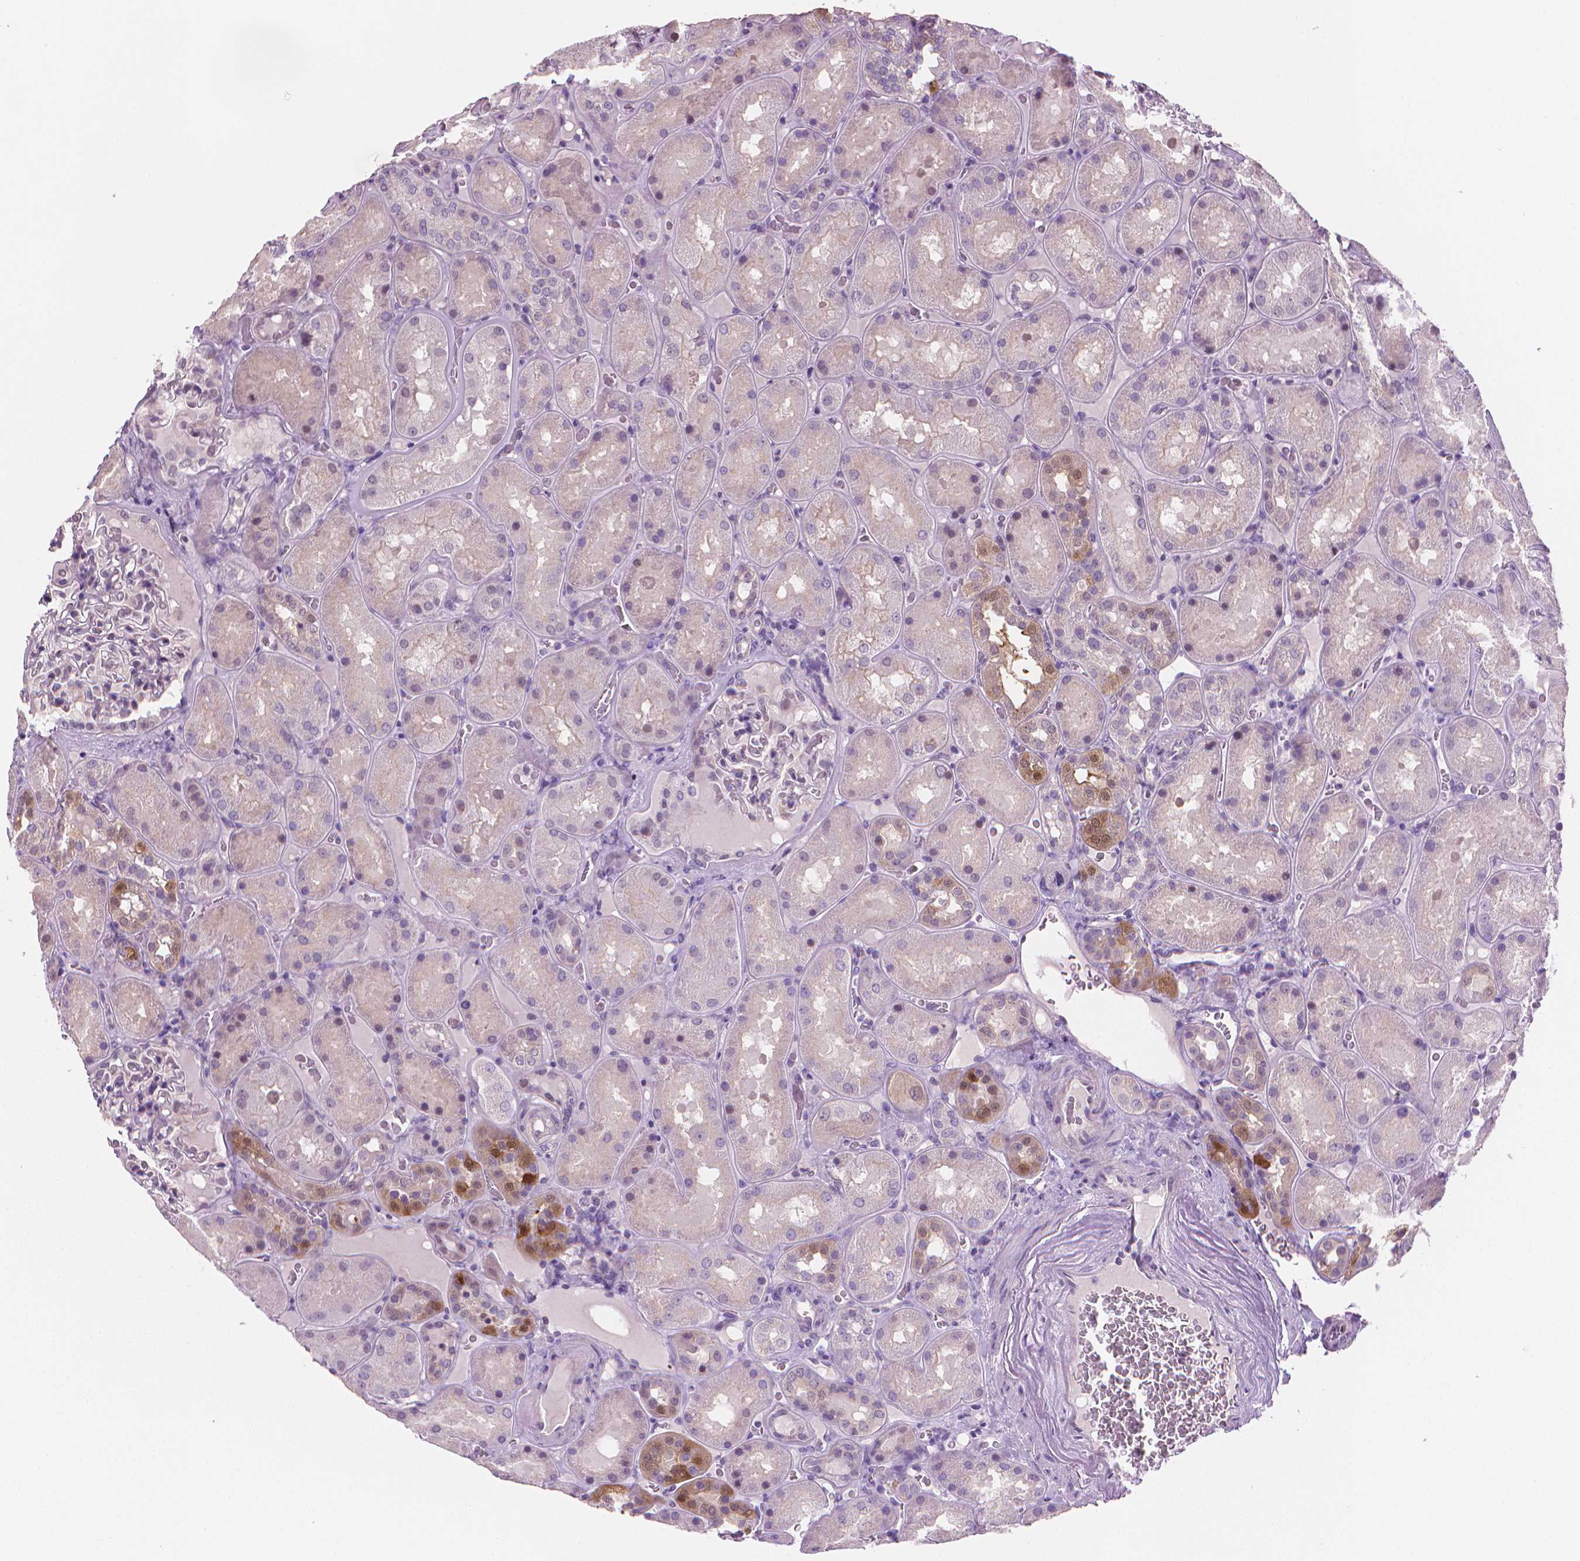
{"staining": {"intensity": "negative", "quantity": "none", "location": "none"}, "tissue": "kidney", "cell_type": "Cells in glomeruli", "image_type": "normal", "snomed": [{"axis": "morphology", "description": "Normal tissue, NOS"}, {"axis": "topography", "description": "Kidney"}], "caption": "The histopathology image reveals no staining of cells in glomeruli in normal kidney.", "gene": "CLXN", "patient": {"sex": "male", "age": 73}}